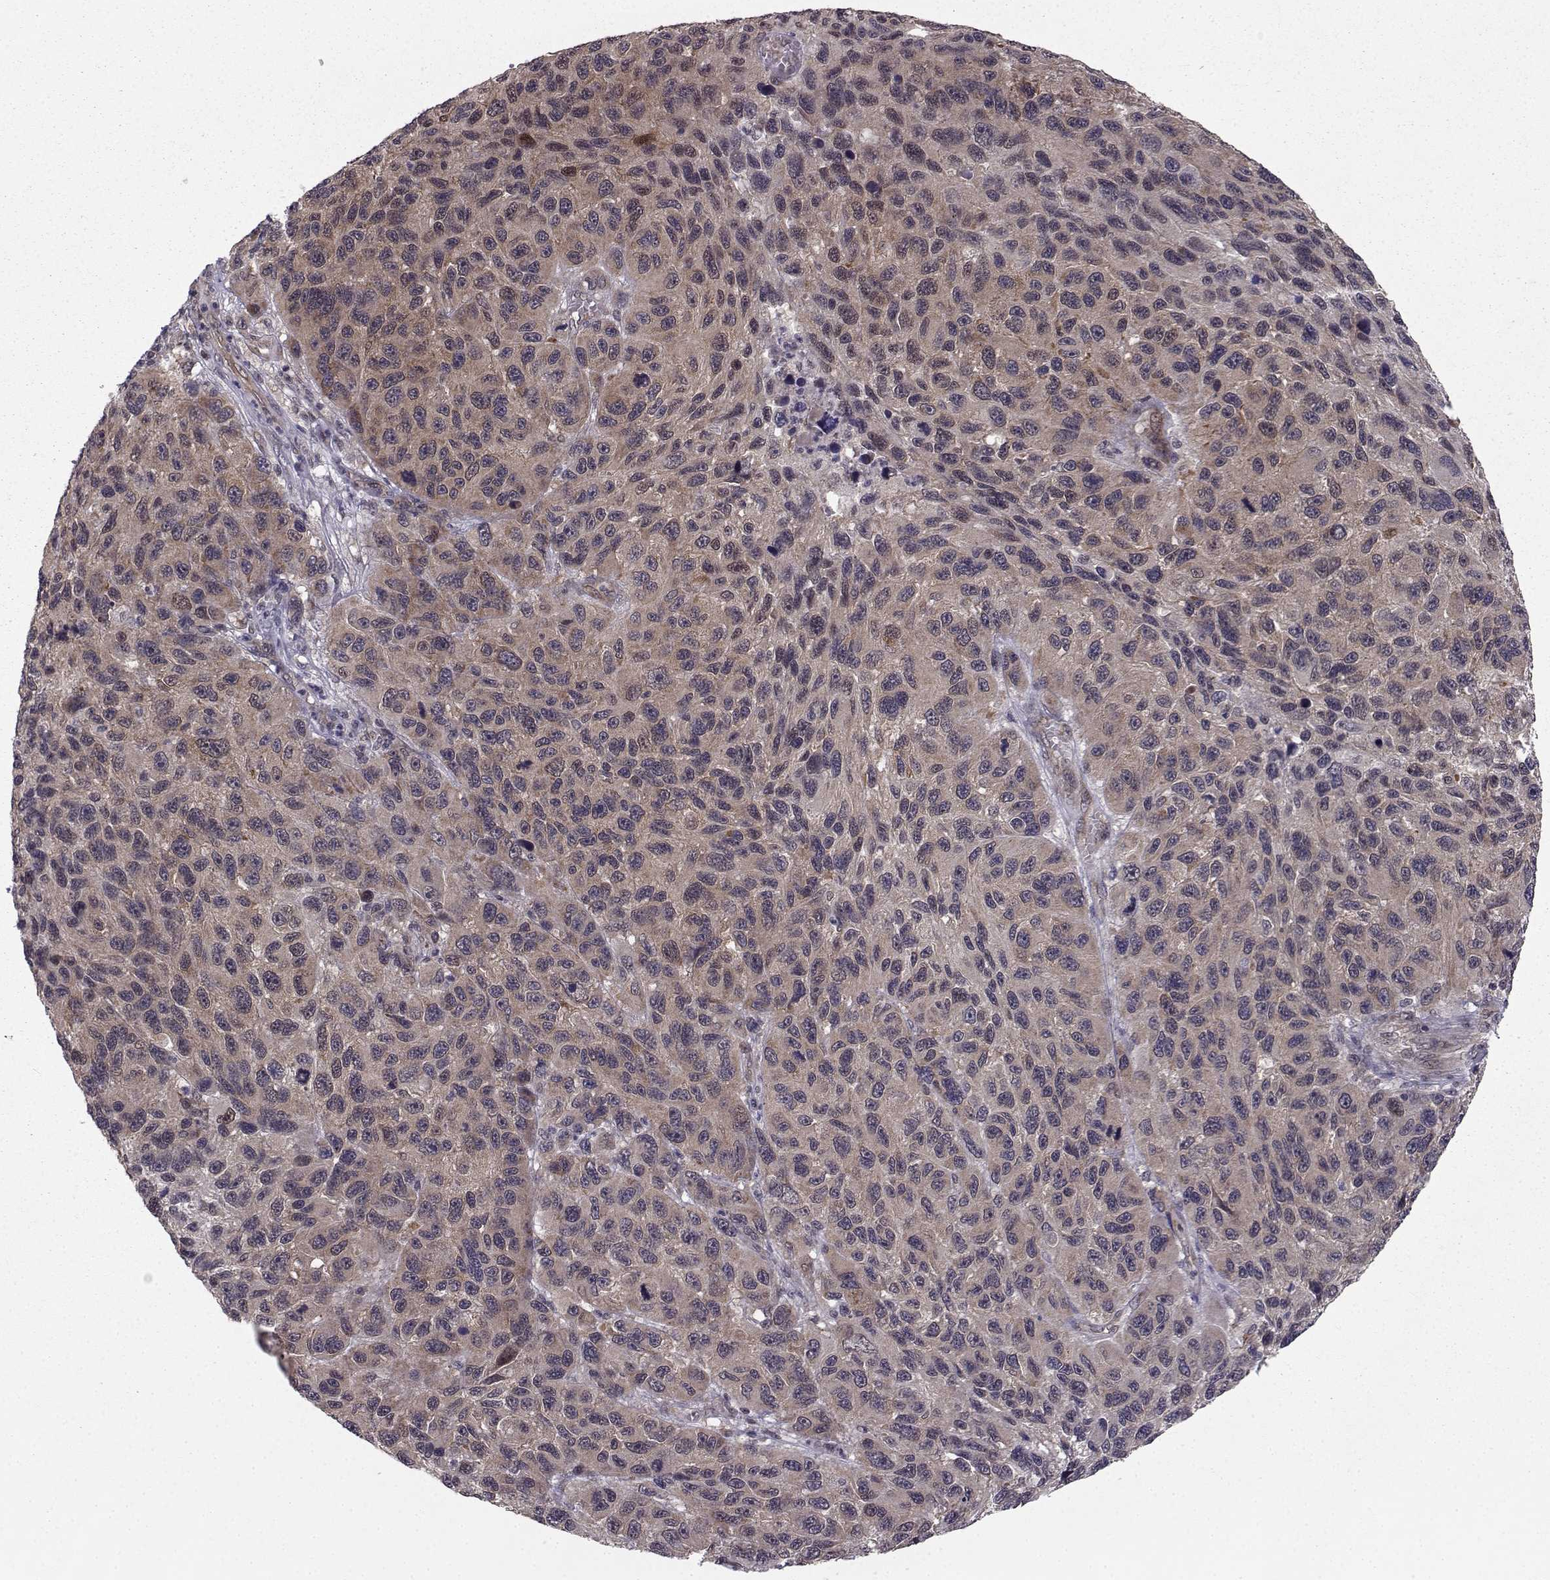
{"staining": {"intensity": "weak", "quantity": ">75%", "location": "cytoplasmic/membranous"}, "tissue": "melanoma", "cell_type": "Tumor cells", "image_type": "cancer", "snomed": [{"axis": "morphology", "description": "Malignant melanoma, NOS"}, {"axis": "topography", "description": "Skin"}], "caption": "Malignant melanoma tissue demonstrates weak cytoplasmic/membranous expression in about >75% of tumor cells, visualized by immunohistochemistry. The staining was performed using DAB to visualize the protein expression in brown, while the nuclei were stained in blue with hematoxylin (Magnification: 20x).", "gene": "PKN2", "patient": {"sex": "male", "age": 53}}